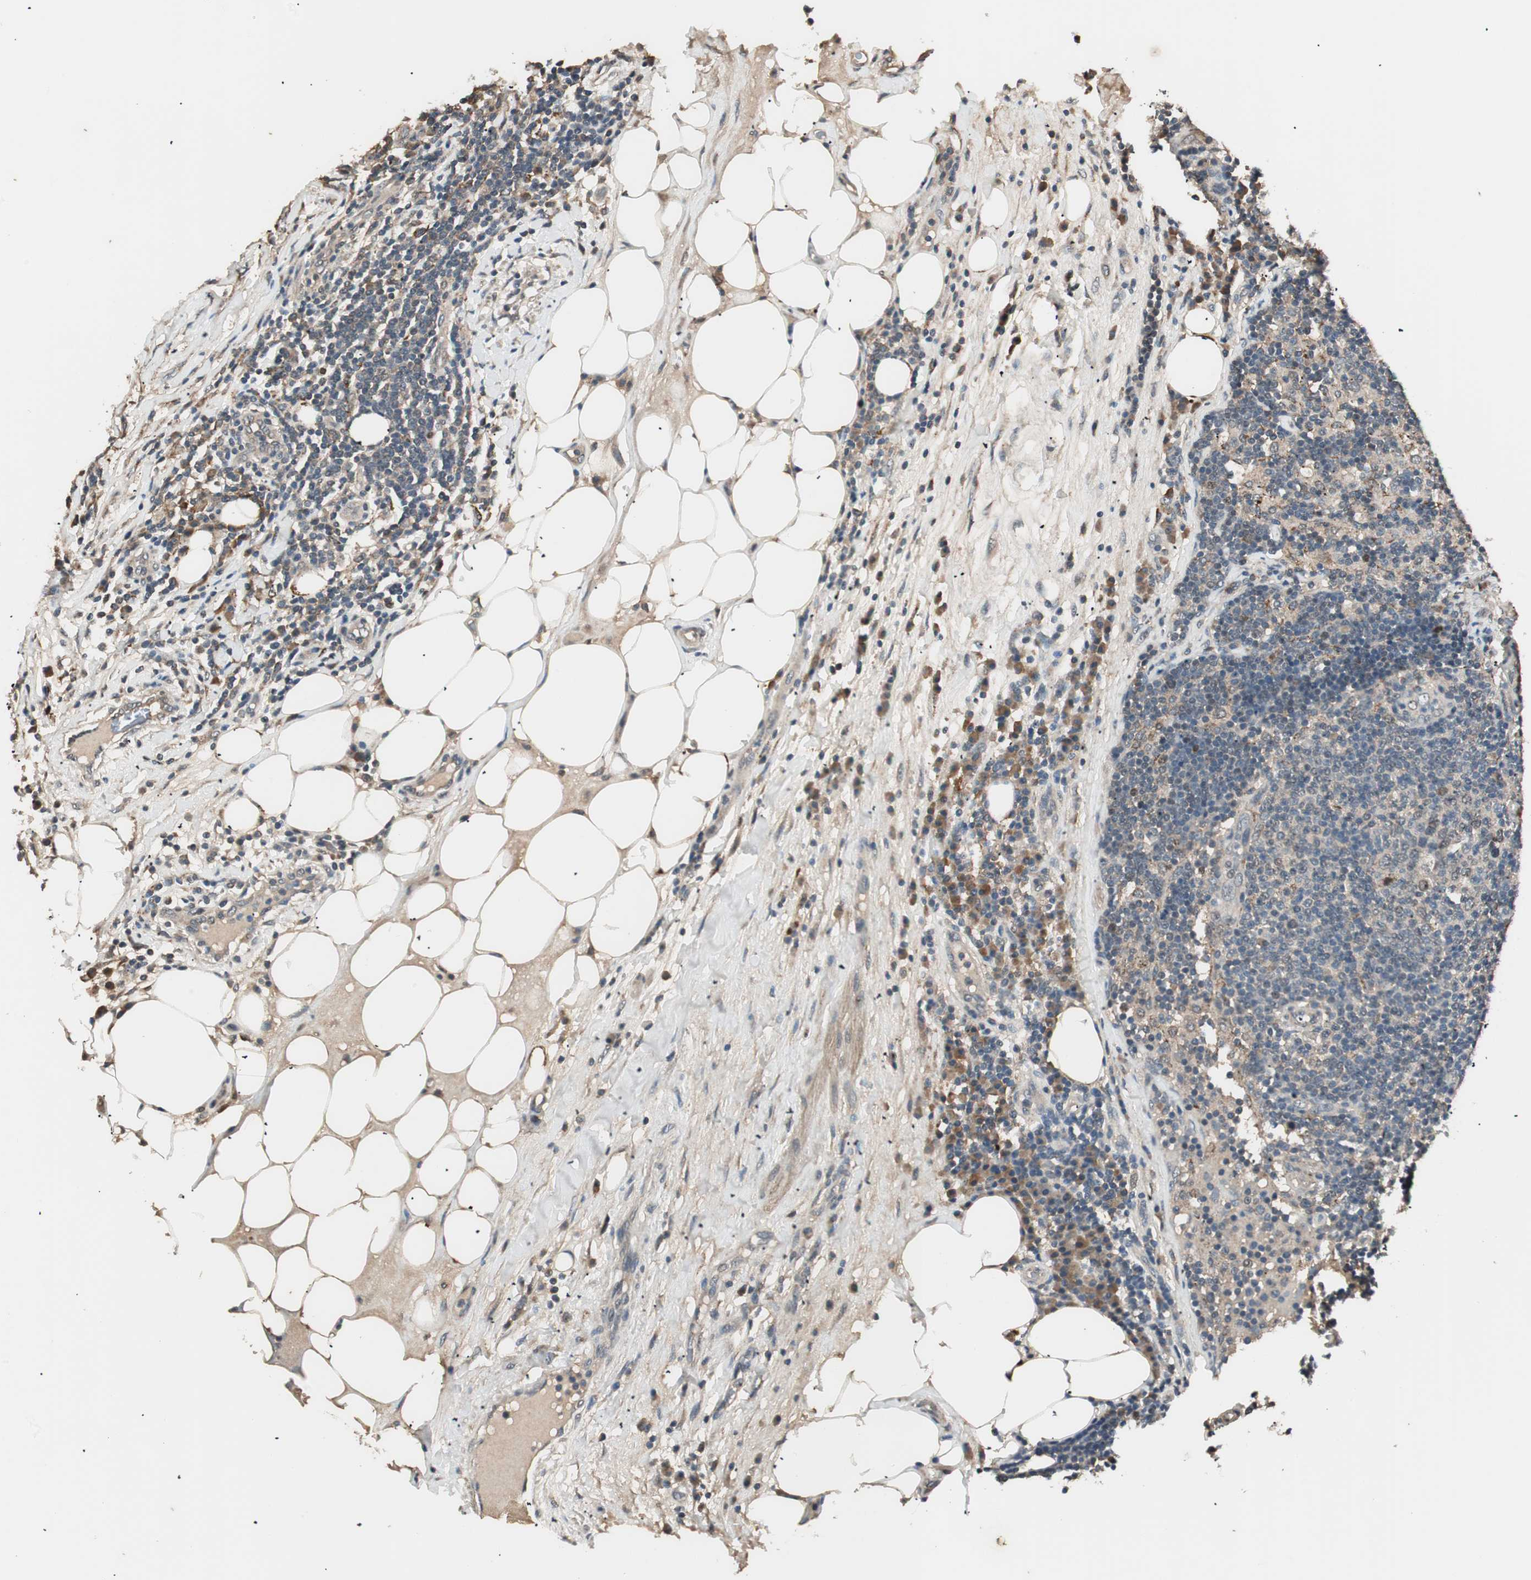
{"staining": {"intensity": "moderate", "quantity": "25%-75%", "location": "cytoplasmic/membranous,nuclear"}, "tissue": "lymph node", "cell_type": "Germinal center cells", "image_type": "normal", "snomed": [{"axis": "morphology", "description": "Normal tissue, NOS"}, {"axis": "morphology", "description": "Squamous cell carcinoma, metastatic, NOS"}, {"axis": "topography", "description": "Lymph node"}], "caption": "A photomicrograph showing moderate cytoplasmic/membranous,nuclear expression in about 25%-75% of germinal center cells in normal lymph node, as visualized by brown immunohistochemical staining.", "gene": "NFRKB", "patient": {"sex": "female", "age": 53}}